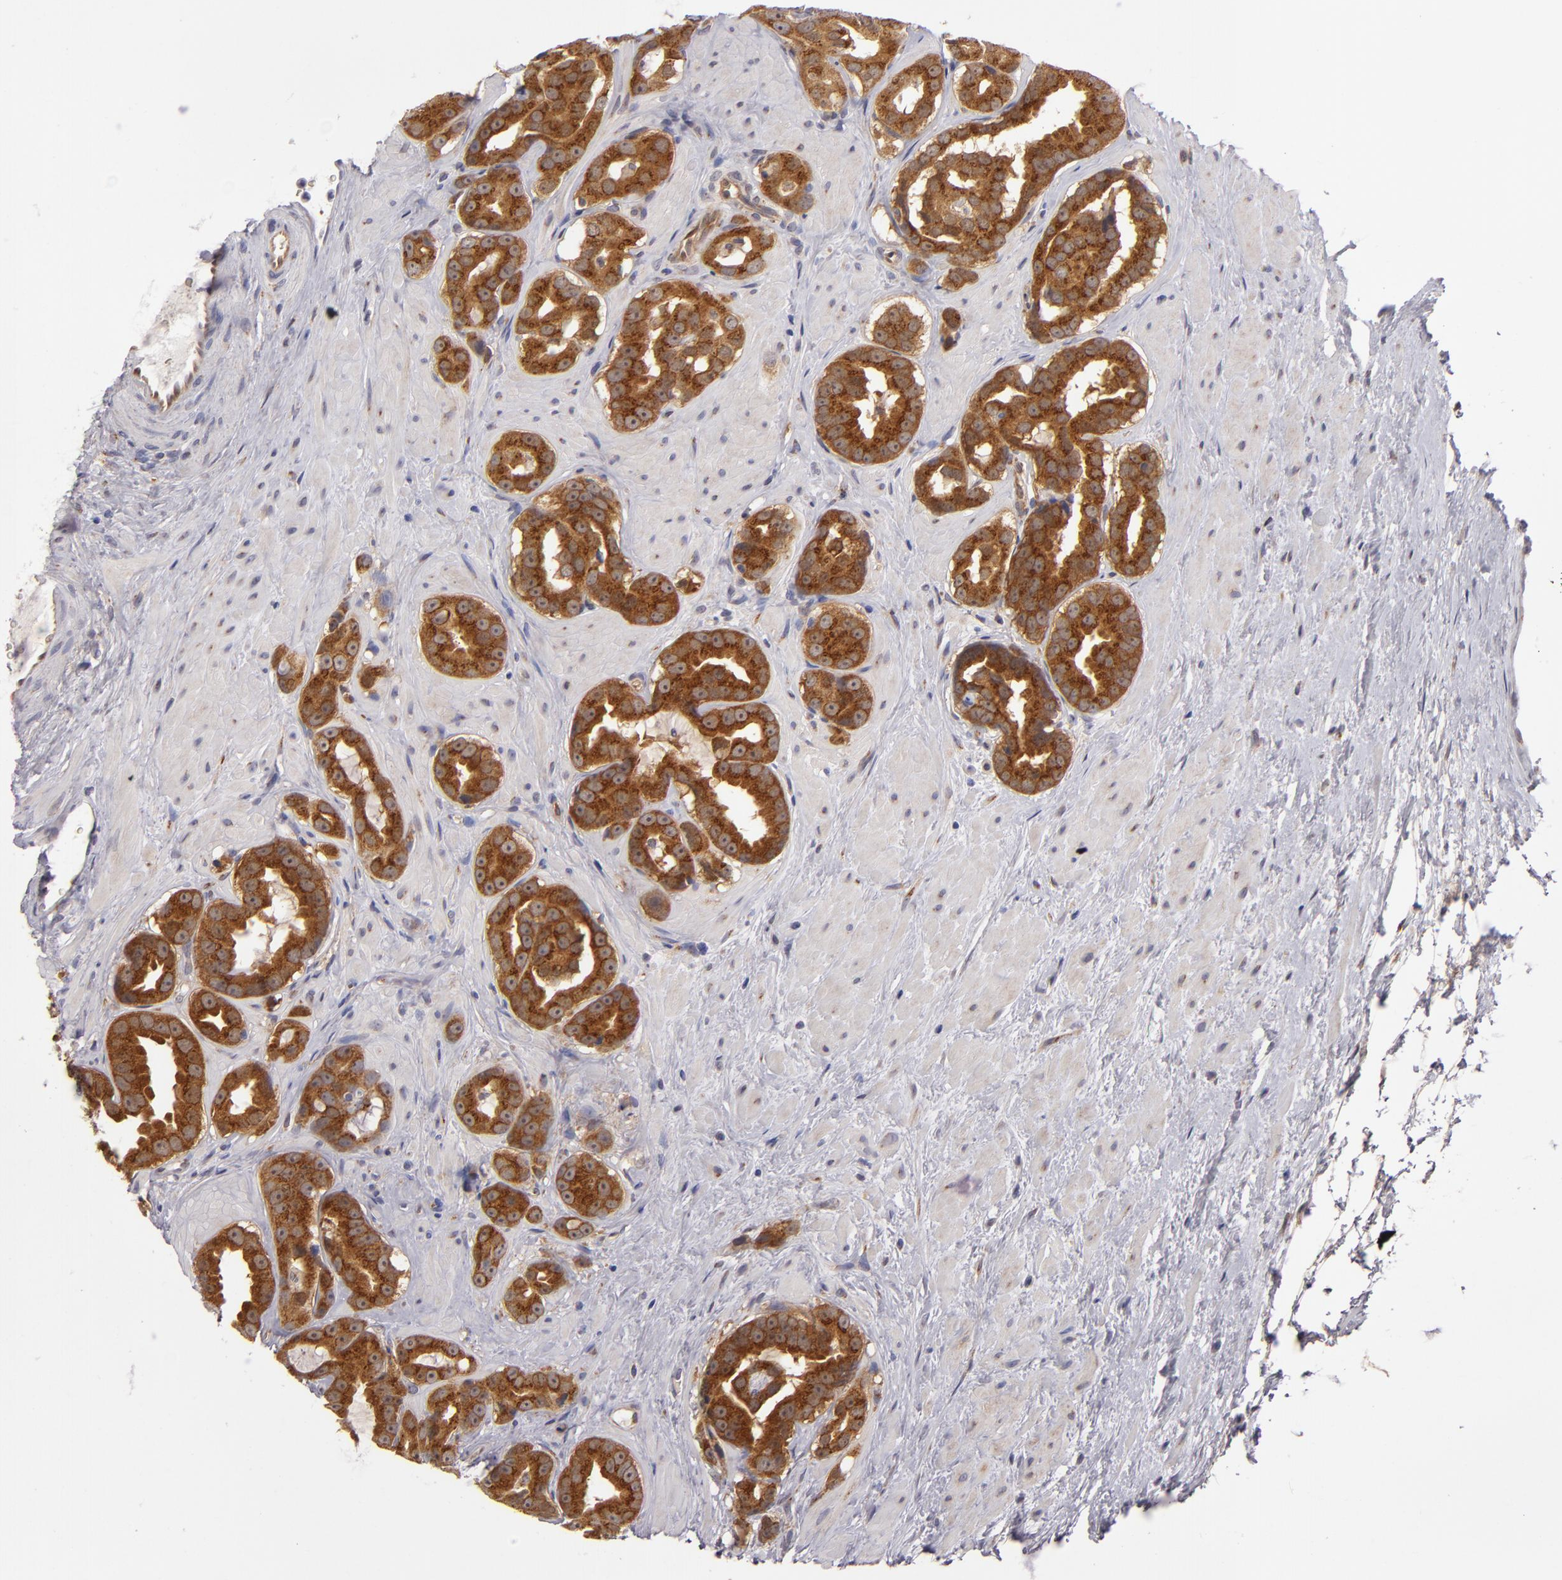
{"staining": {"intensity": "strong", "quantity": ">75%", "location": "cytoplasmic/membranous"}, "tissue": "prostate cancer", "cell_type": "Tumor cells", "image_type": "cancer", "snomed": [{"axis": "morphology", "description": "Adenocarcinoma, Low grade"}, {"axis": "topography", "description": "Prostate"}], "caption": "Immunohistochemical staining of human prostate cancer (low-grade adenocarcinoma) demonstrates strong cytoplasmic/membranous protein staining in about >75% of tumor cells. The staining was performed using DAB (3,3'-diaminobenzidine), with brown indicating positive protein expression. Nuclei are stained blue with hematoxylin.", "gene": "SH2D4A", "patient": {"sex": "male", "age": 59}}